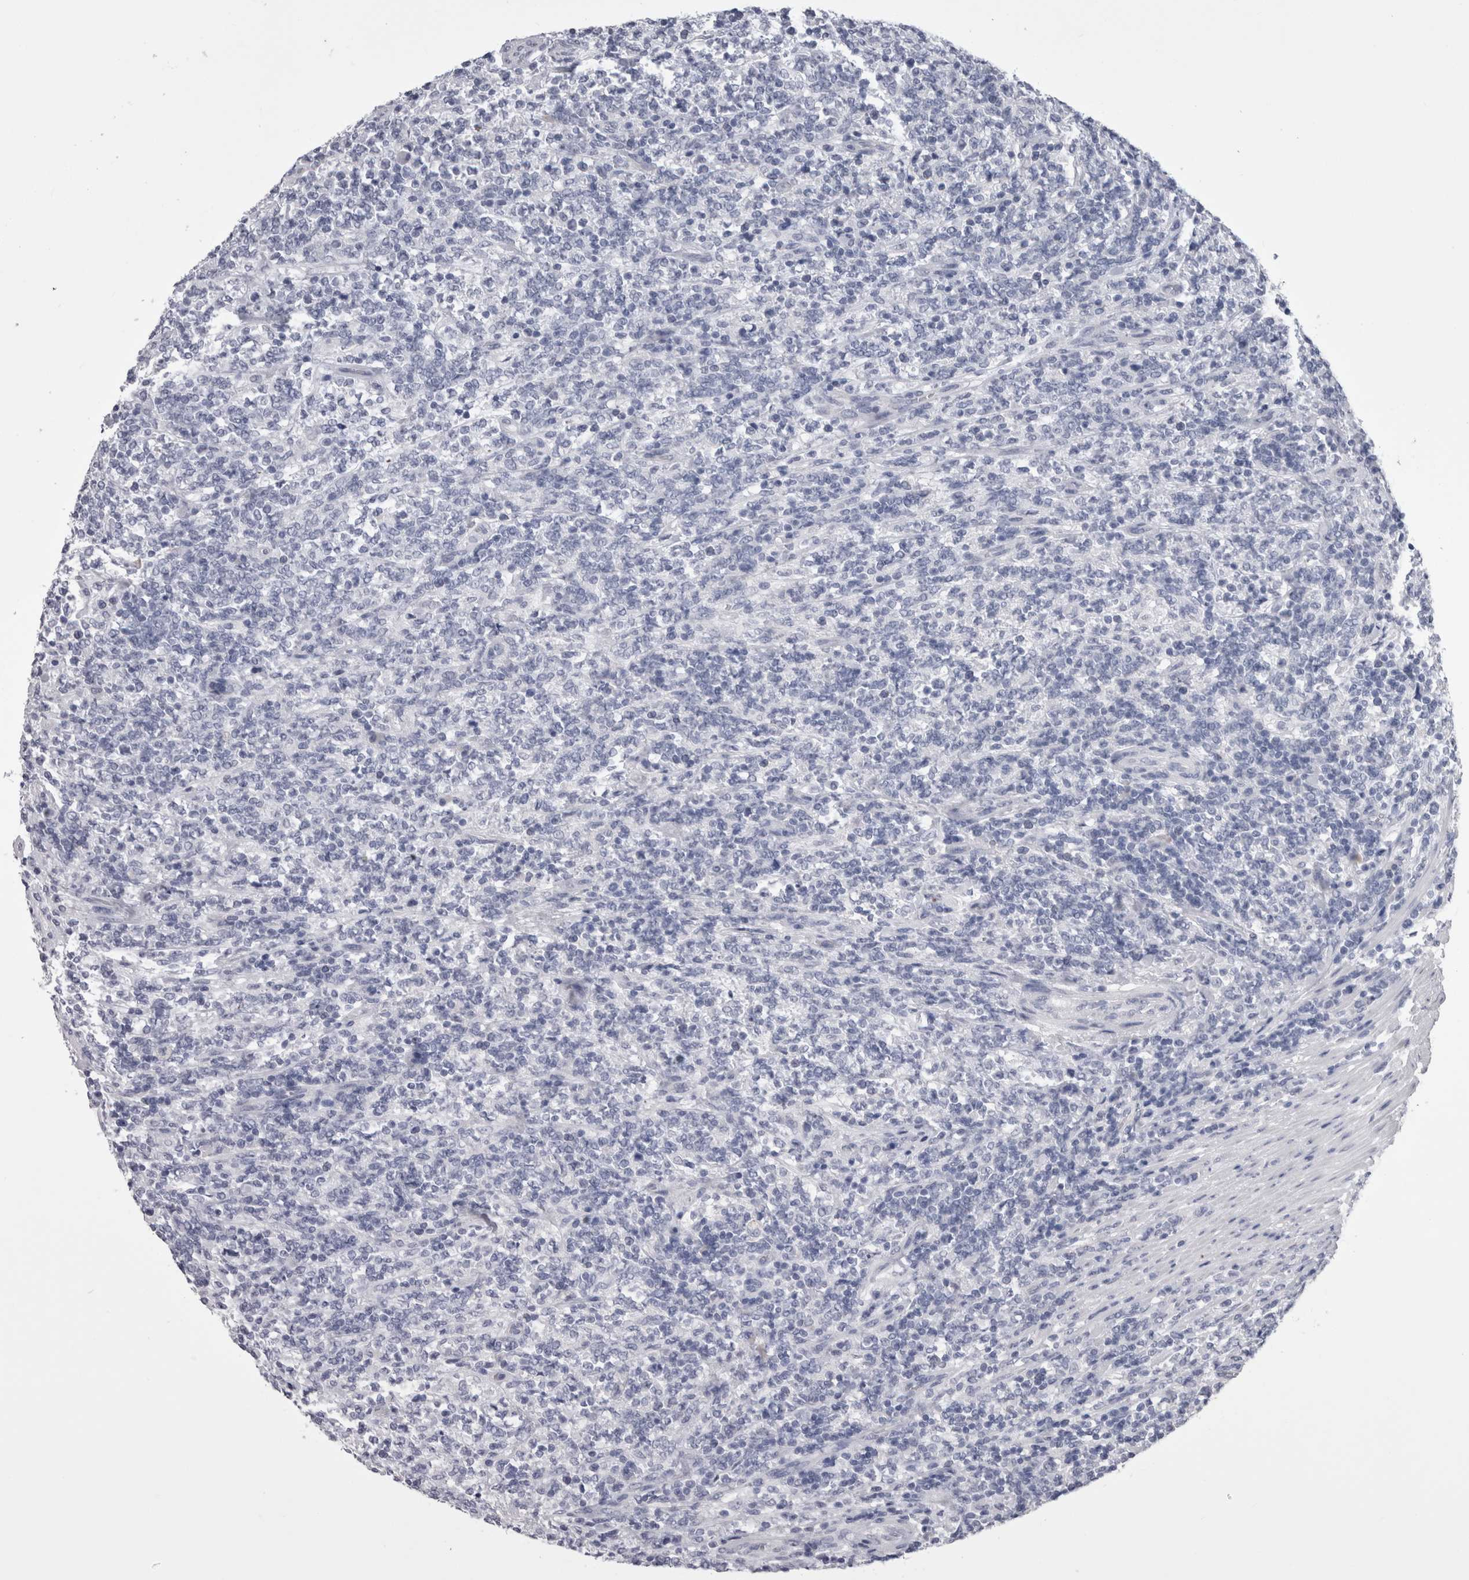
{"staining": {"intensity": "negative", "quantity": "none", "location": "none"}, "tissue": "lymphoma", "cell_type": "Tumor cells", "image_type": "cancer", "snomed": [{"axis": "morphology", "description": "Malignant lymphoma, non-Hodgkin's type, High grade"}, {"axis": "topography", "description": "Soft tissue"}], "caption": "An immunohistochemistry (IHC) histopathology image of lymphoma is shown. There is no staining in tumor cells of lymphoma. Brightfield microscopy of immunohistochemistry (IHC) stained with DAB (3,3'-diaminobenzidine) (brown) and hematoxylin (blue), captured at high magnification.", "gene": "CDHR5", "patient": {"sex": "male", "age": 18}}